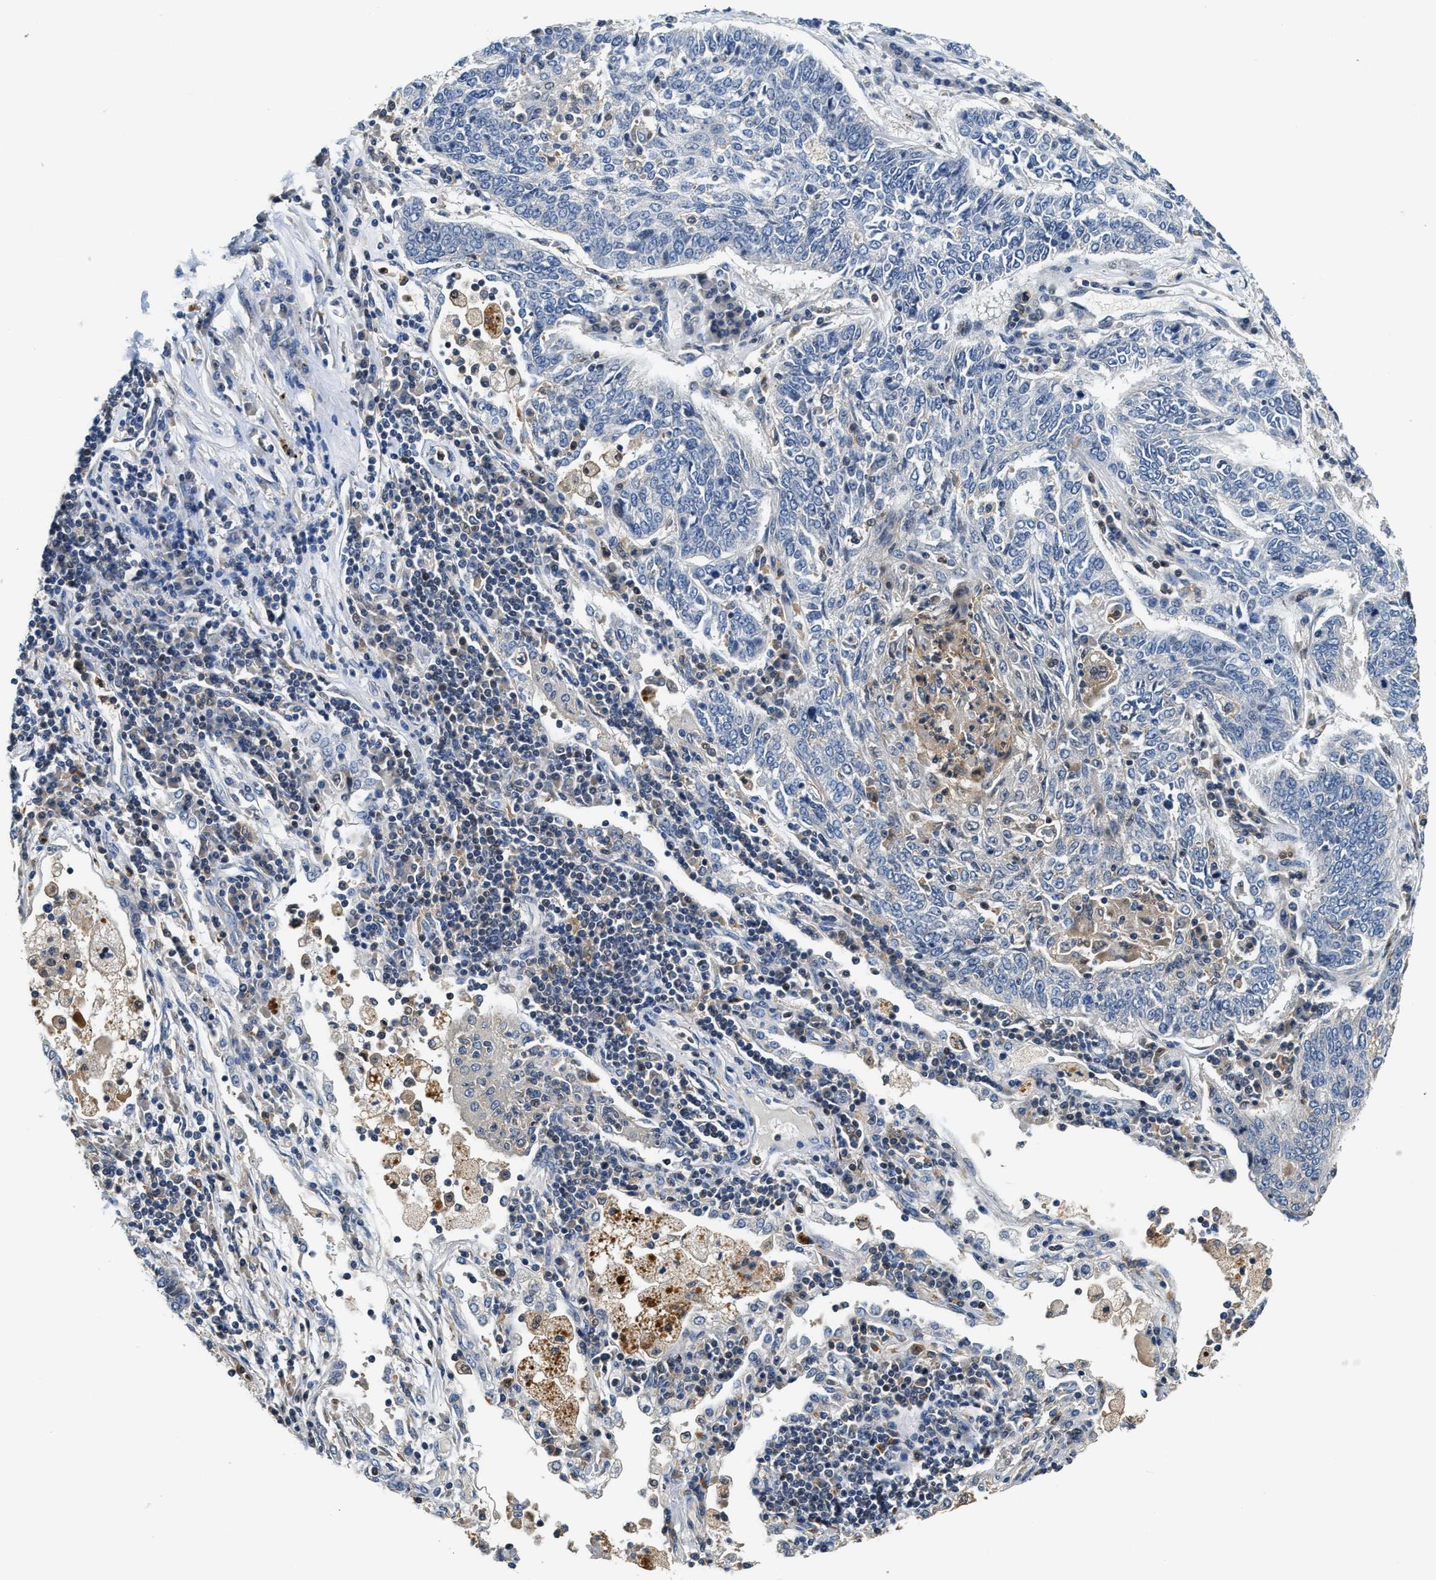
{"staining": {"intensity": "negative", "quantity": "none", "location": "none"}, "tissue": "lung cancer", "cell_type": "Tumor cells", "image_type": "cancer", "snomed": [{"axis": "morphology", "description": "Normal tissue, NOS"}, {"axis": "morphology", "description": "Squamous cell carcinoma, NOS"}, {"axis": "topography", "description": "Cartilage tissue"}, {"axis": "topography", "description": "Bronchus"}, {"axis": "topography", "description": "Lung"}], "caption": "An IHC photomicrograph of lung cancer is shown. There is no staining in tumor cells of lung cancer.", "gene": "OSTF1", "patient": {"sex": "female", "age": 49}}